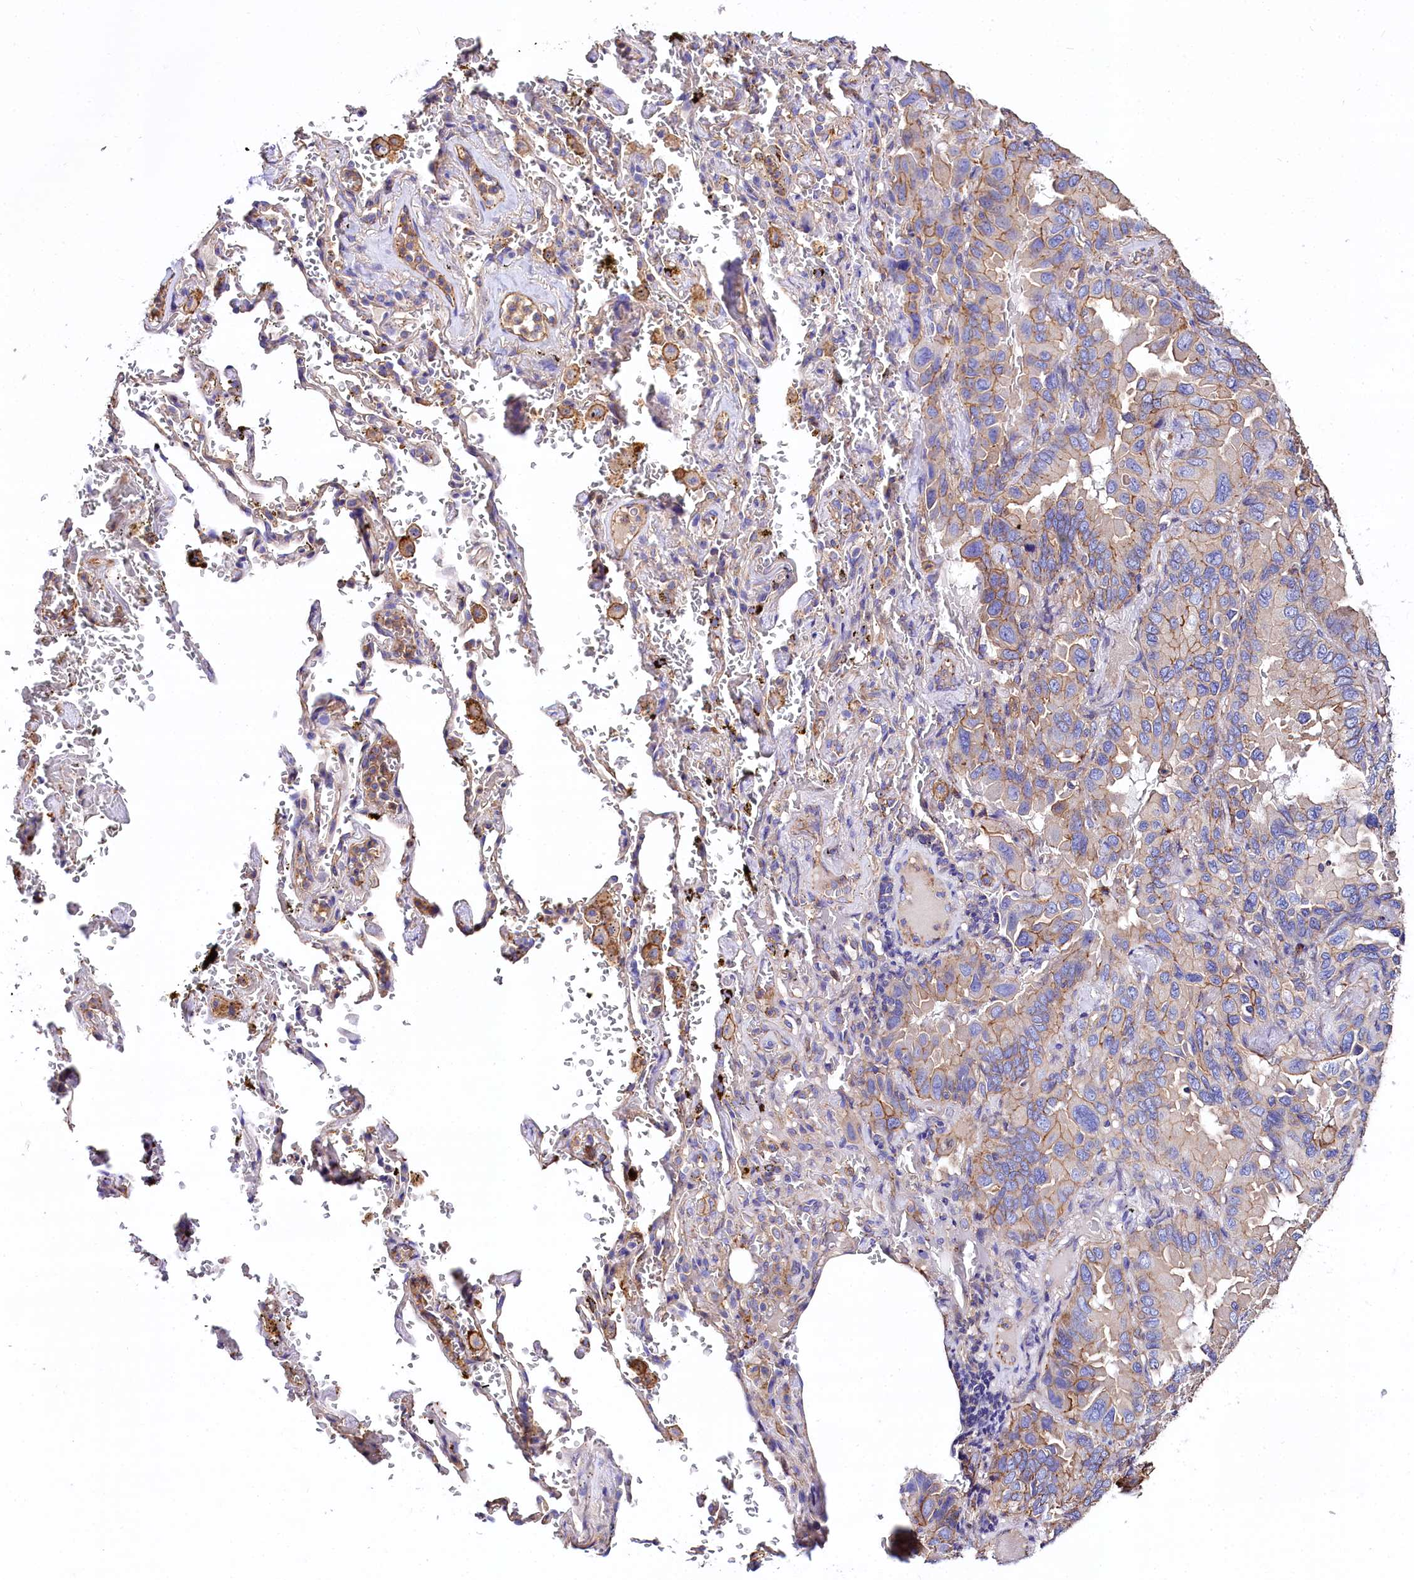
{"staining": {"intensity": "moderate", "quantity": "<25%", "location": "cytoplasmic/membranous"}, "tissue": "lung cancer", "cell_type": "Tumor cells", "image_type": "cancer", "snomed": [{"axis": "morphology", "description": "Adenocarcinoma, NOS"}, {"axis": "topography", "description": "Lung"}], "caption": "This photomicrograph demonstrates immunohistochemistry (IHC) staining of lung cancer (adenocarcinoma), with low moderate cytoplasmic/membranous positivity in about <25% of tumor cells.", "gene": "FCHSD2", "patient": {"sex": "male", "age": 64}}